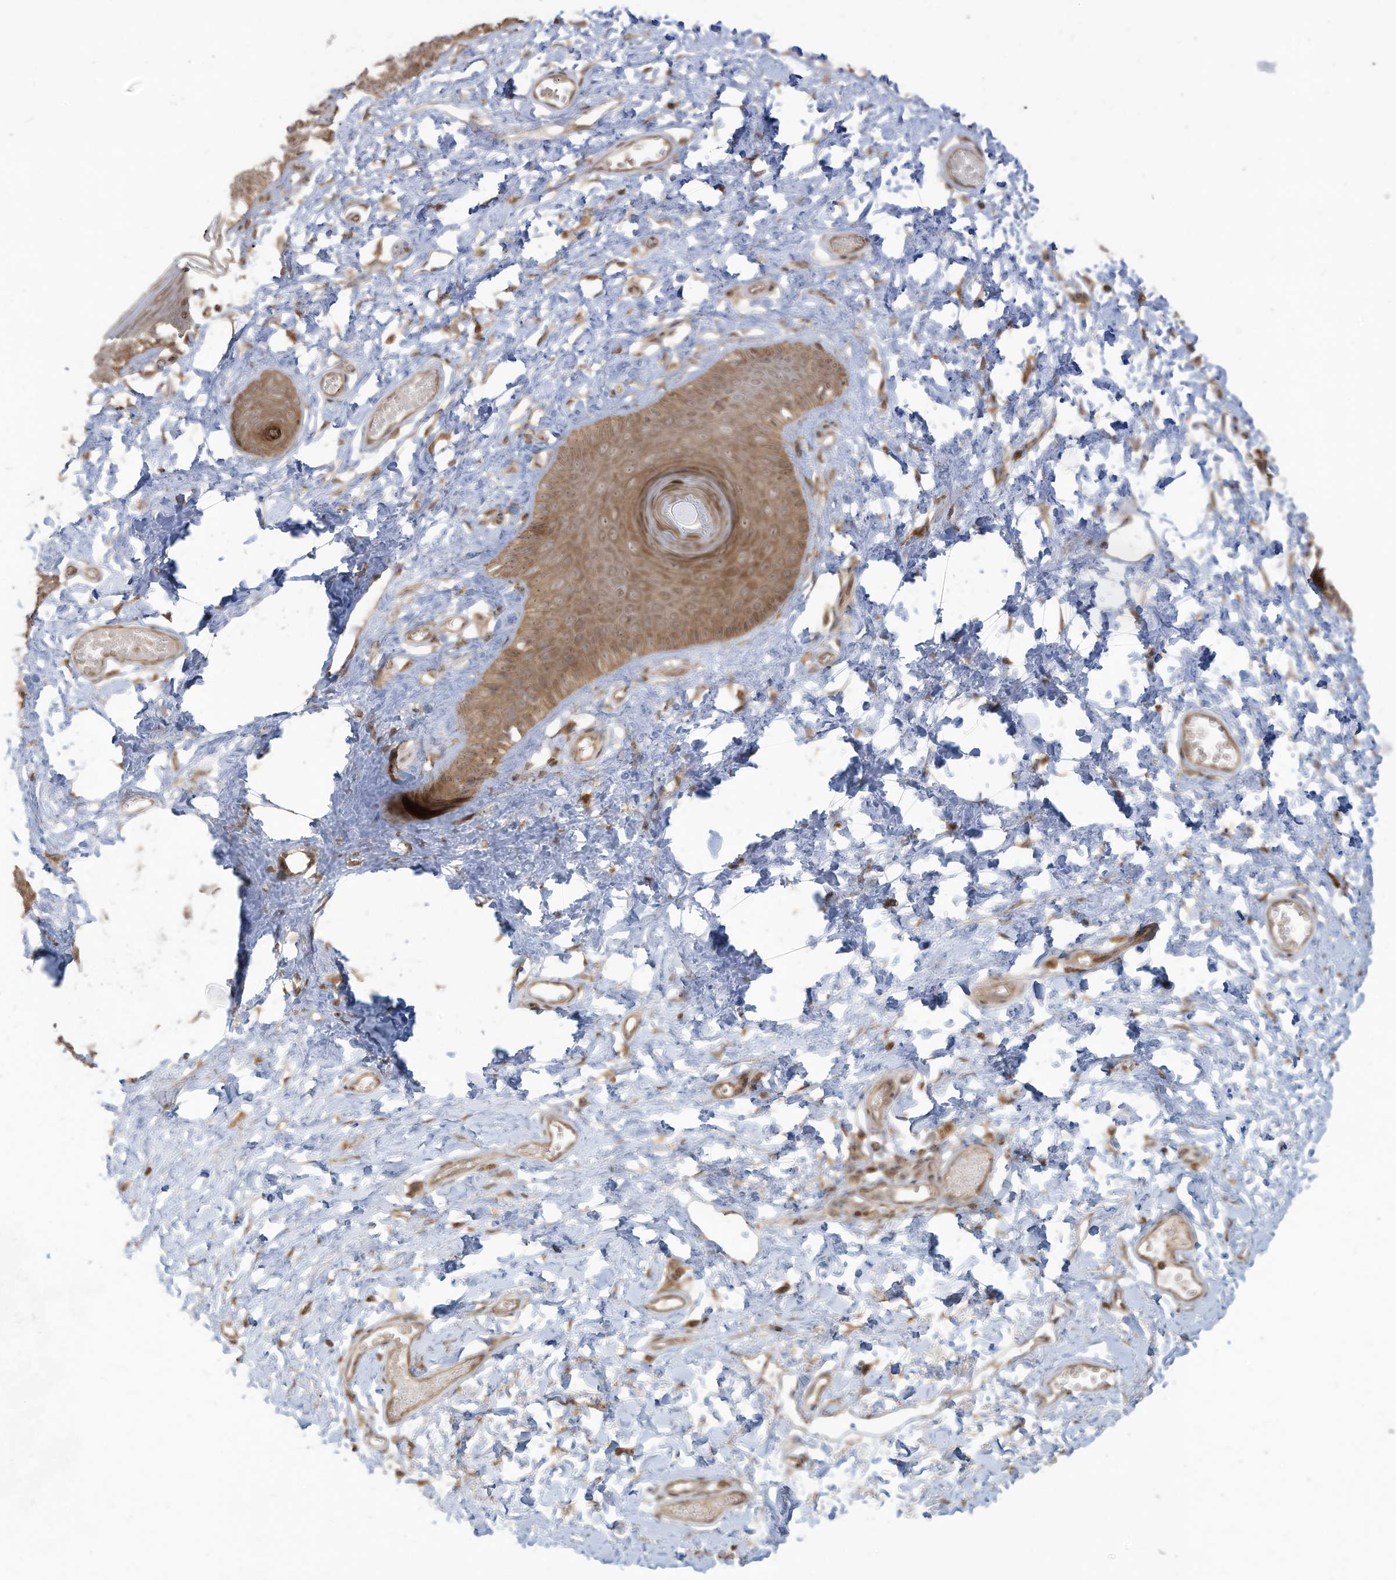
{"staining": {"intensity": "moderate", "quantity": ">75%", "location": "cytoplasmic/membranous,nuclear"}, "tissue": "skin", "cell_type": "Epidermal cells", "image_type": "normal", "snomed": [{"axis": "morphology", "description": "Normal tissue, NOS"}, {"axis": "morphology", "description": "Inflammation, NOS"}, {"axis": "topography", "description": "Vulva"}], "caption": "The image shows immunohistochemical staining of unremarkable skin. There is moderate cytoplasmic/membranous,nuclear staining is appreciated in approximately >75% of epidermal cells. (brown staining indicates protein expression, while blue staining denotes nuclei).", "gene": "CARF", "patient": {"sex": "female", "age": 84}}